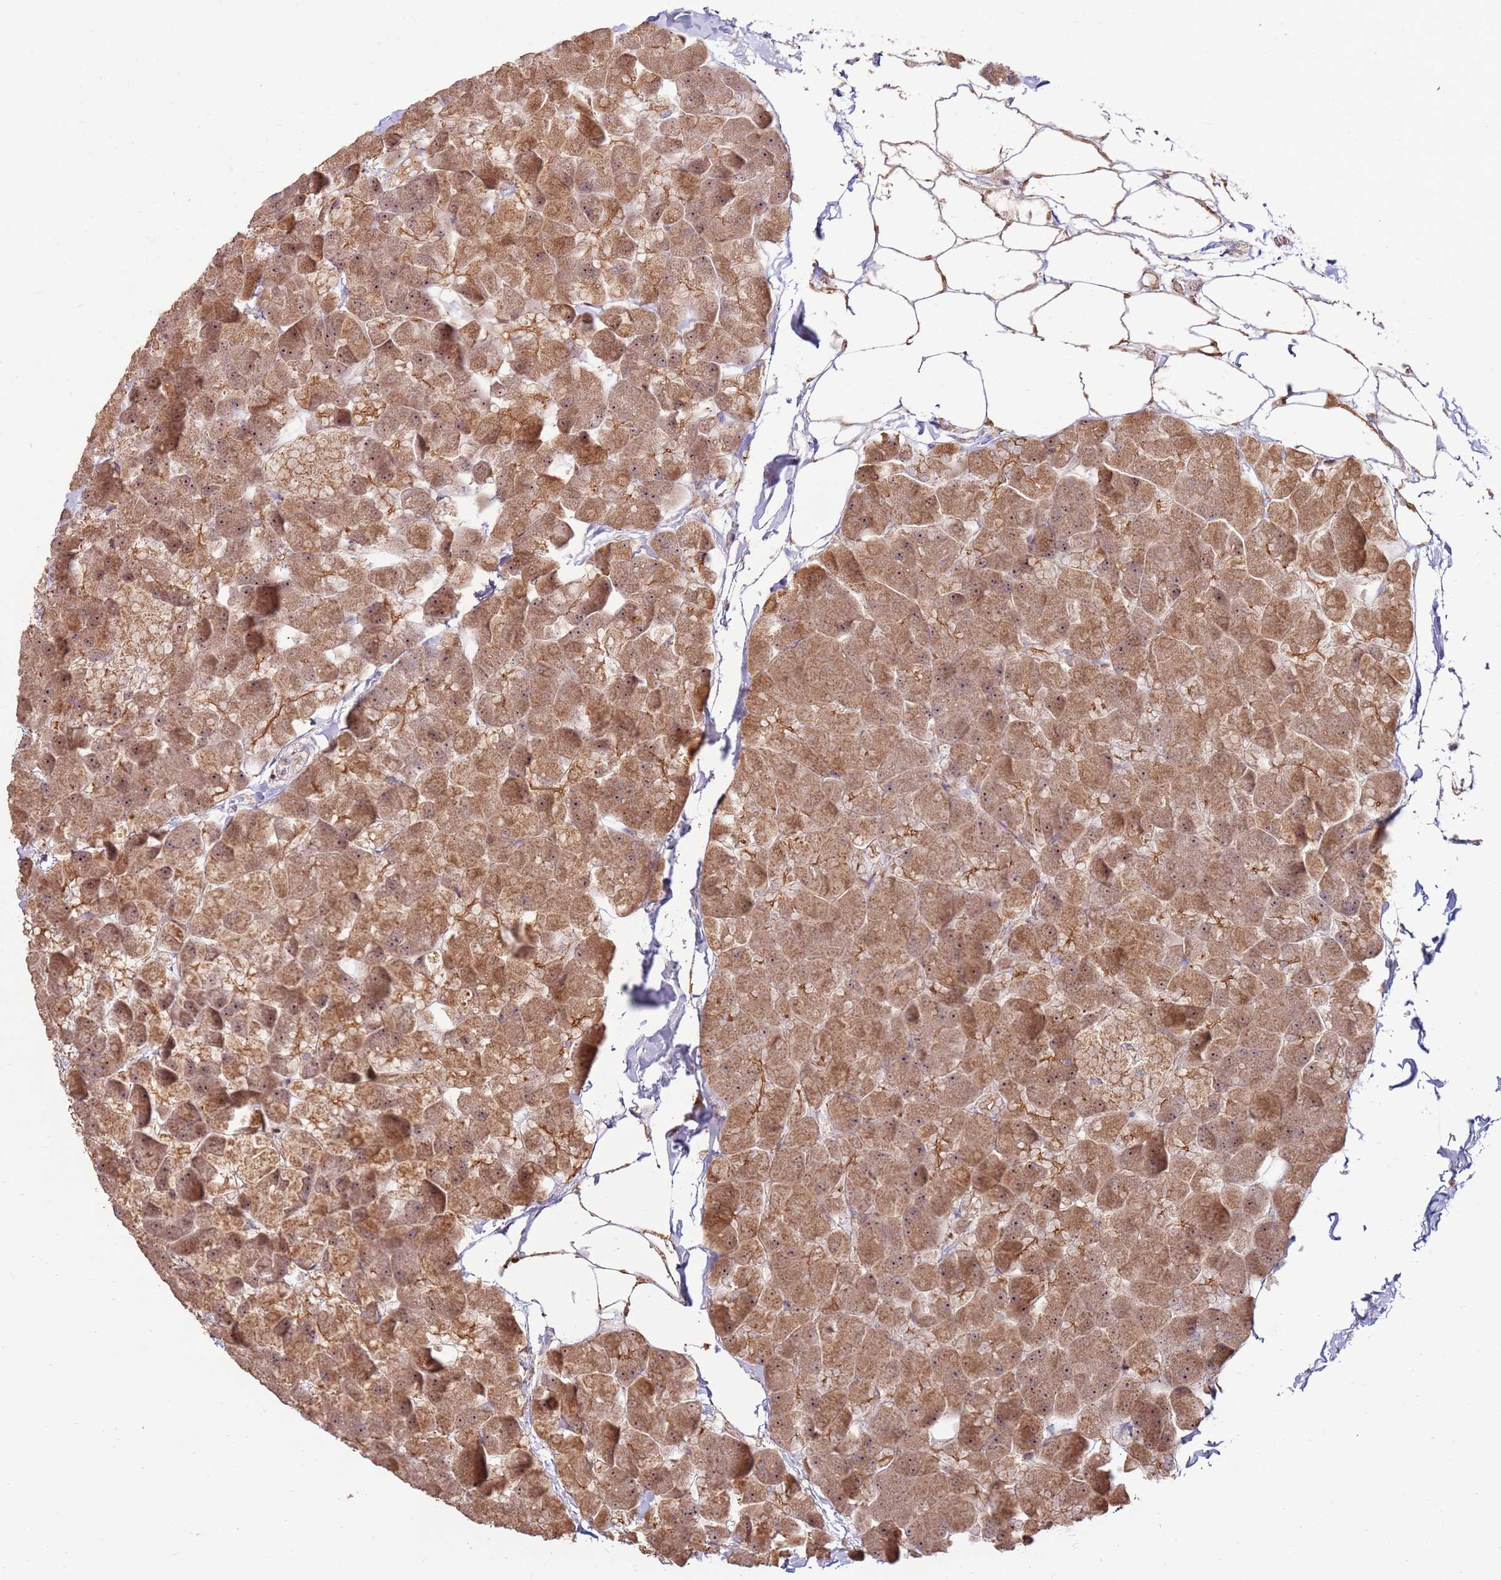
{"staining": {"intensity": "moderate", "quantity": ">75%", "location": "cytoplasmic/membranous,nuclear"}, "tissue": "pancreas", "cell_type": "Exocrine glandular cells", "image_type": "normal", "snomed": [{"axis": "morphology", "description": "Normal tissue, NOS"}, {"axis": "topography", "description": "Pancreas"}], "caption": "Exocrine glandular cells show medium levels of moderate cytoplasmic/membranous,nuclear positivity in approximately >75% of cells in benign human pancreas.", "gene": "KIF25", "patient": {"sex": "male", "age": 35}}